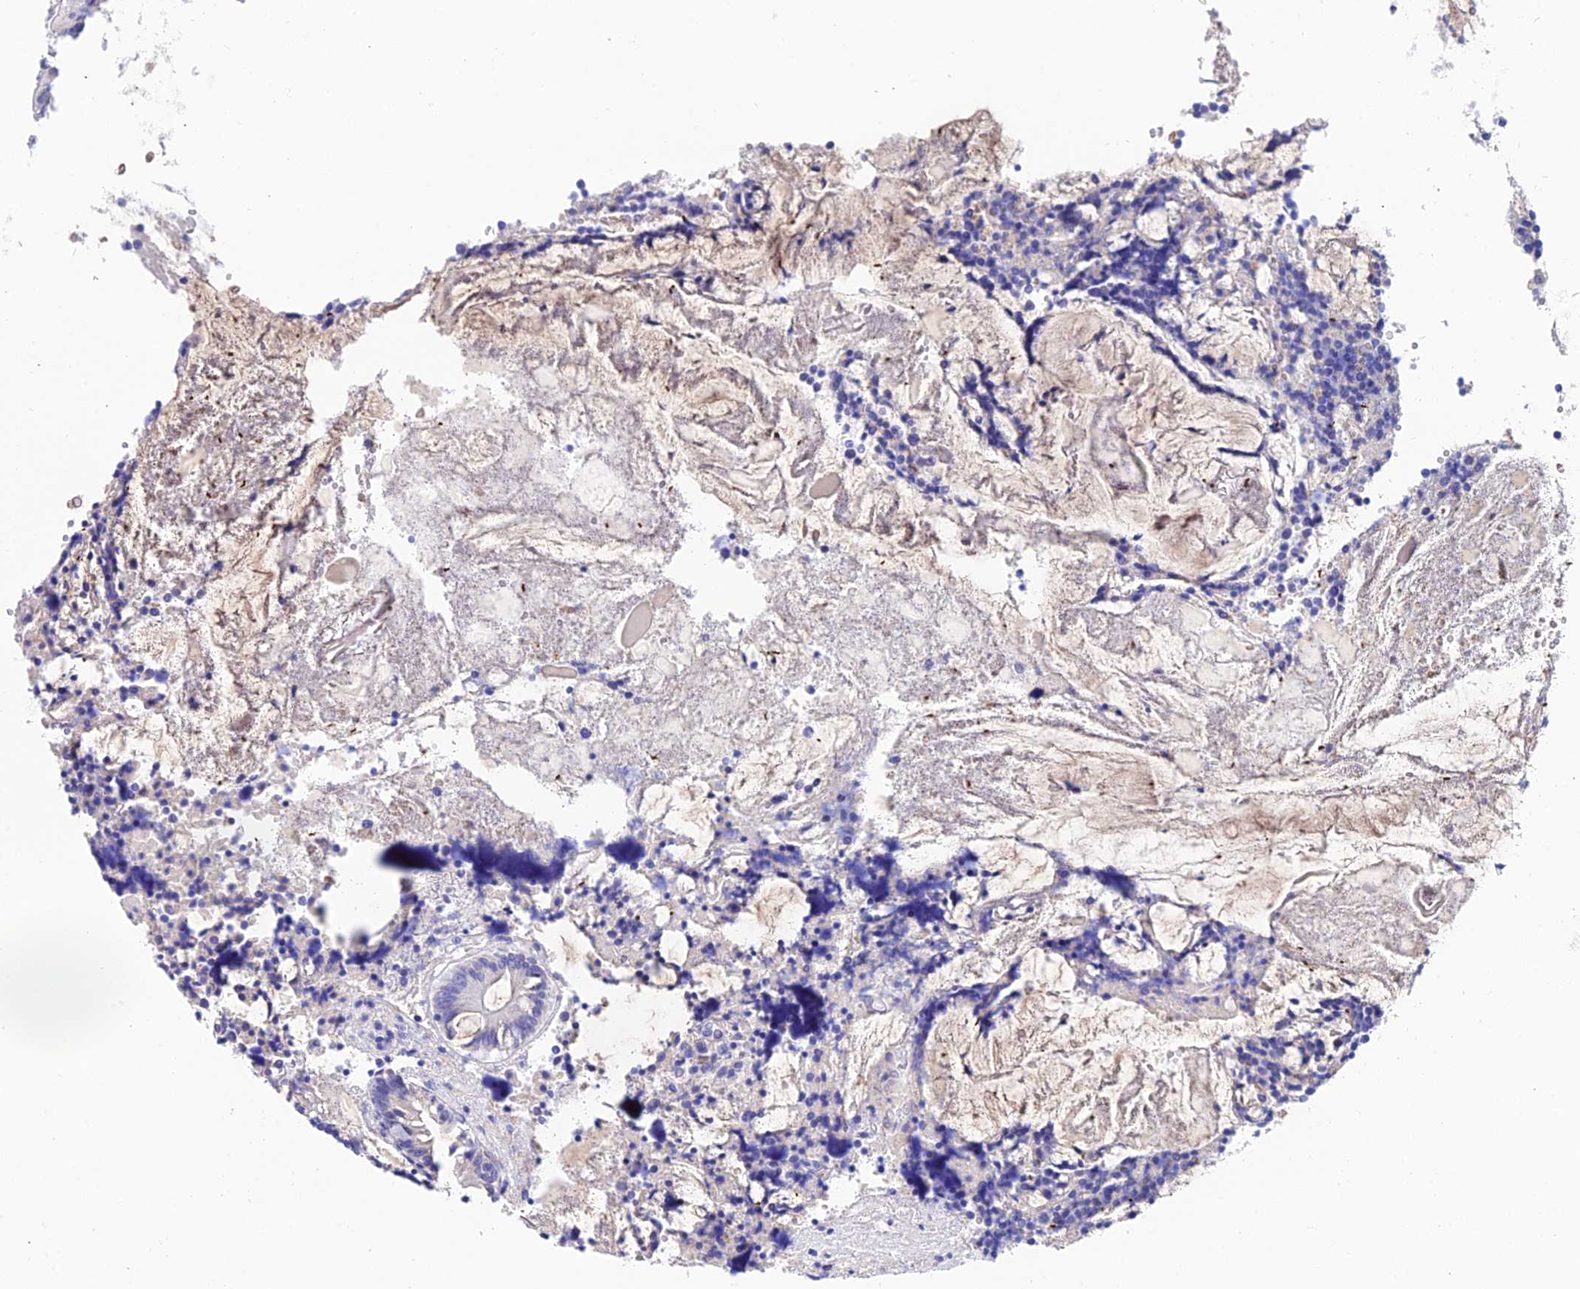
{"staining": {"intensity": "weak", "quantity": "<25%", "location": "cytoplasmic/membranous"}, "tissue": "appendix", "cell_type": "Glandular cells", "image_type": "normal", "snomed": [{"axis": "morphology", "description": "Normal tissue, NOS"}, {"axis": "topography", "description": "Appendix"}], "caption": "This micrograph is of unremarkable appendix stained with immunohistochemistry (IHC) to label a protein in brown with the nuclei are counter-stained blue. There is no positivity in glandular cells. (DAB (3,3'-diaminobenzidine) immunohistochemistry (IHC) with hematoxylin counter stain).", "gene": "CEP41", "patient": {"sex": "female", "age": 54}}